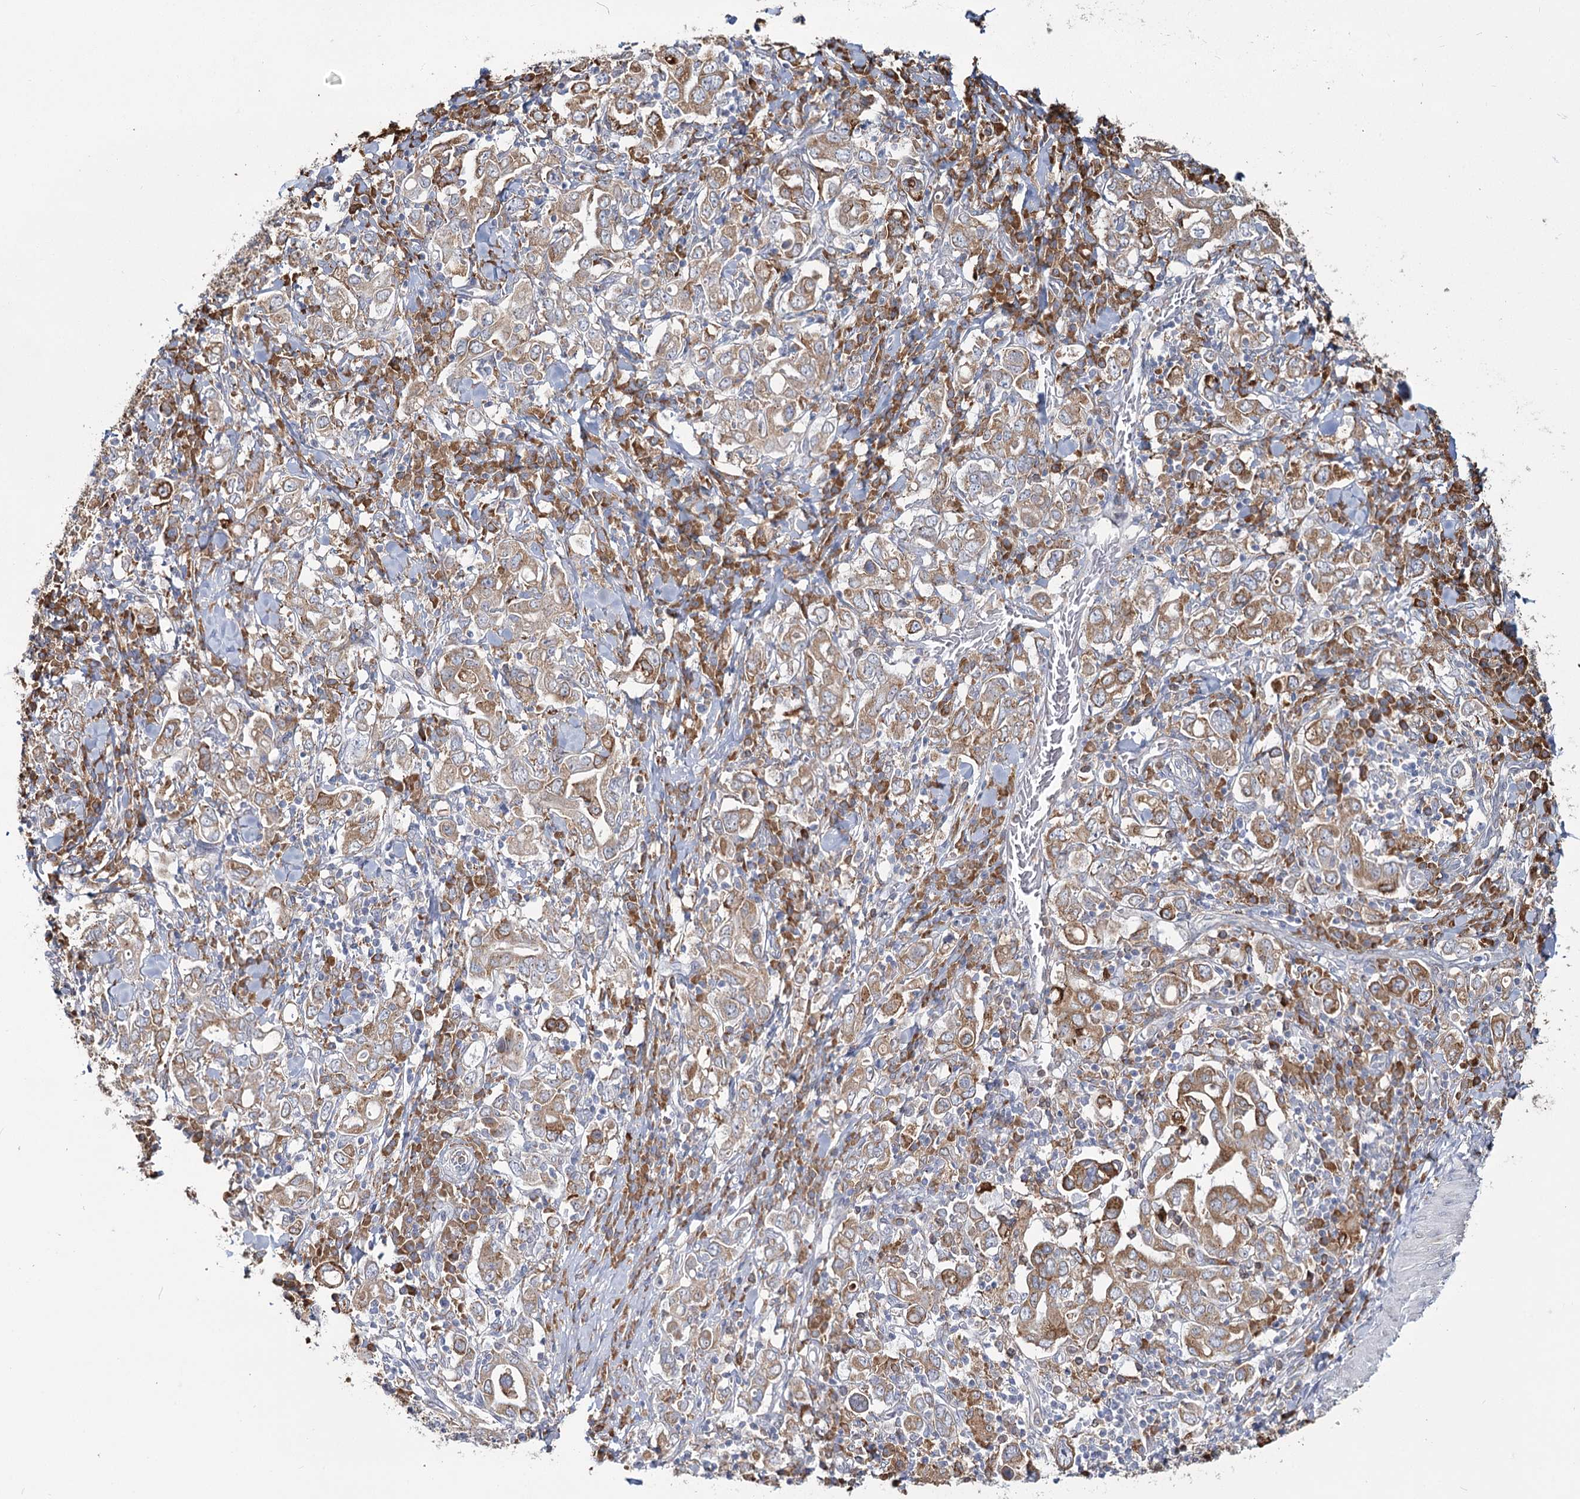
{"staining": {"intensity": "moderate", "quantity": ">75%", "location": "cytoplasmic/membranous"}, "tissue": "stomach cancer", "cell_type": "Tumor cells", "image_type": "cancer", "snomed": [{"axis": "morphology", "description": "Adenocarcinoma, NOS"}, {"axis": "topography", "description": "Stomach, upper"}], "caption": "High-magnification brightfield microscopy of stomach cancer stained with DAB (brown) and counterstained with hematoxylin (blue). tumor cells exhibit moderate cytoplasmic/membranous expression is present in about>75% of cells. The protein of interest is shown in brown color, while the nuclei are stained blue.", "gene": "ZCCHC9", "patient": {"sex": "male", "age": 62}}